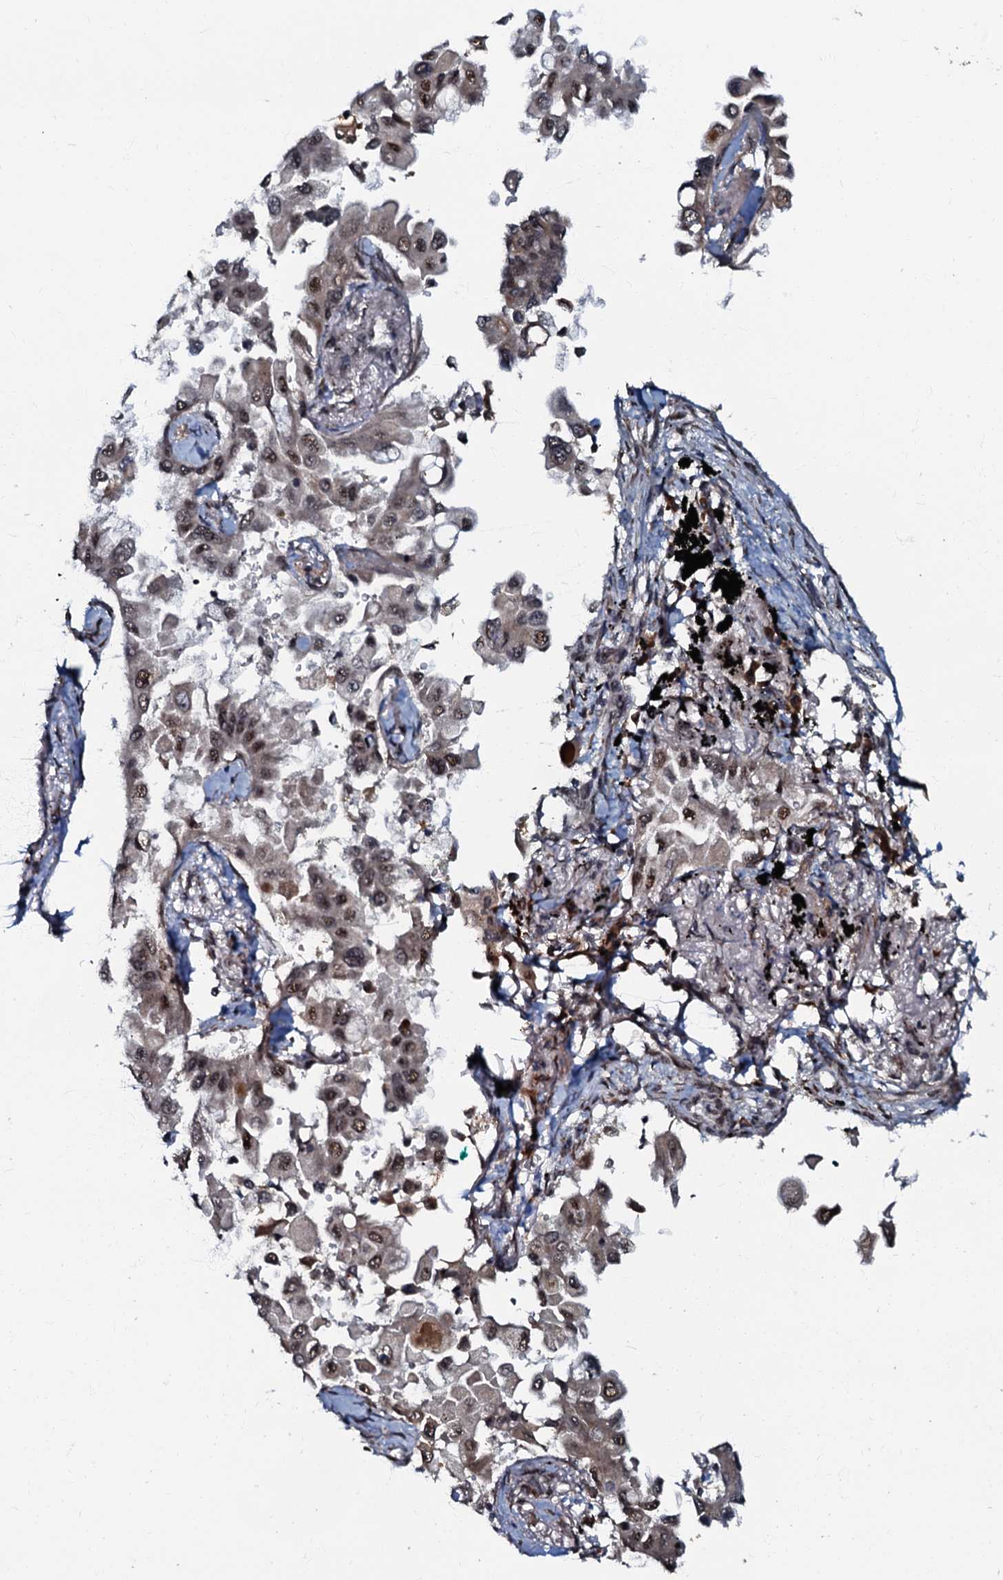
{"staining": {"intensity": "moderate", "quantity": ">75%", "location": "nuclear"}, "tissue": "lung cancer", "cell_type": "Tumor cells", "image_type": "cancer", "snomed": [{"axis": "morphology", "description": "Adenocarcinoma, NOS"}, {"axis": "topography", "description": "Lung"}], "caption": "Moderate nuclear positivity for a protein is present in about >75% of tumor cells of lung cancer using immunohistochemistry (IHC).", "gene": "C18orf32", "patient": {"sex": "female", "age": 67}}